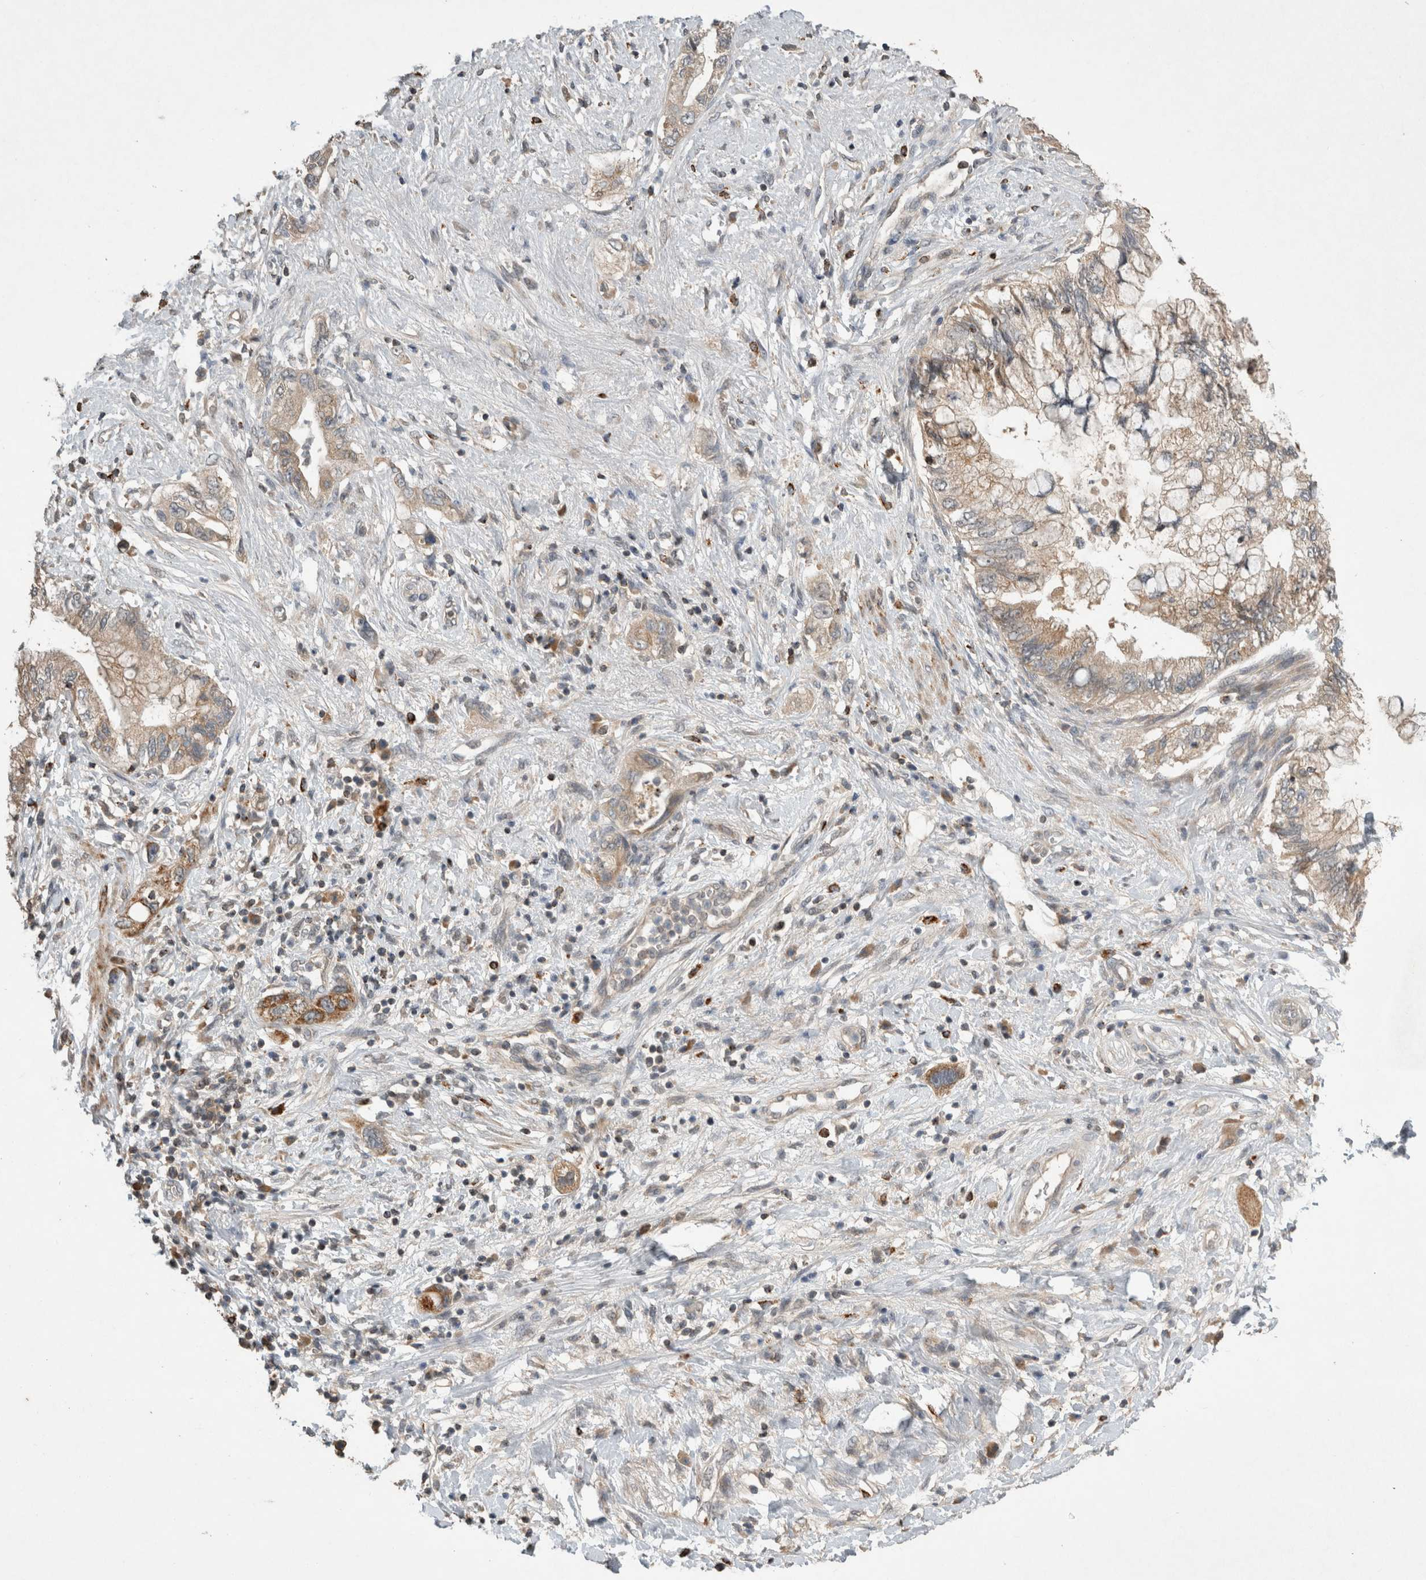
{"staining": {"intensity": "weak", "quantity": ">75%", "location": "cytoplasmic/membranous"}, "tissue": "pancreatic cancer", "cell_type": "Tumor cells", "image_type": "cancer", "snomed": [{"axis": "morphology", "description": "Adenocarcinoma, NOS"}, {"axis": "topography", "description": "Pancreas"}], "caption": "Human pancreatic cancer stained with a protein marker demonstrates weak staining in tumor cells.", "gene": "SERAC1", "patient": {"sex": "female", "age": 73}}